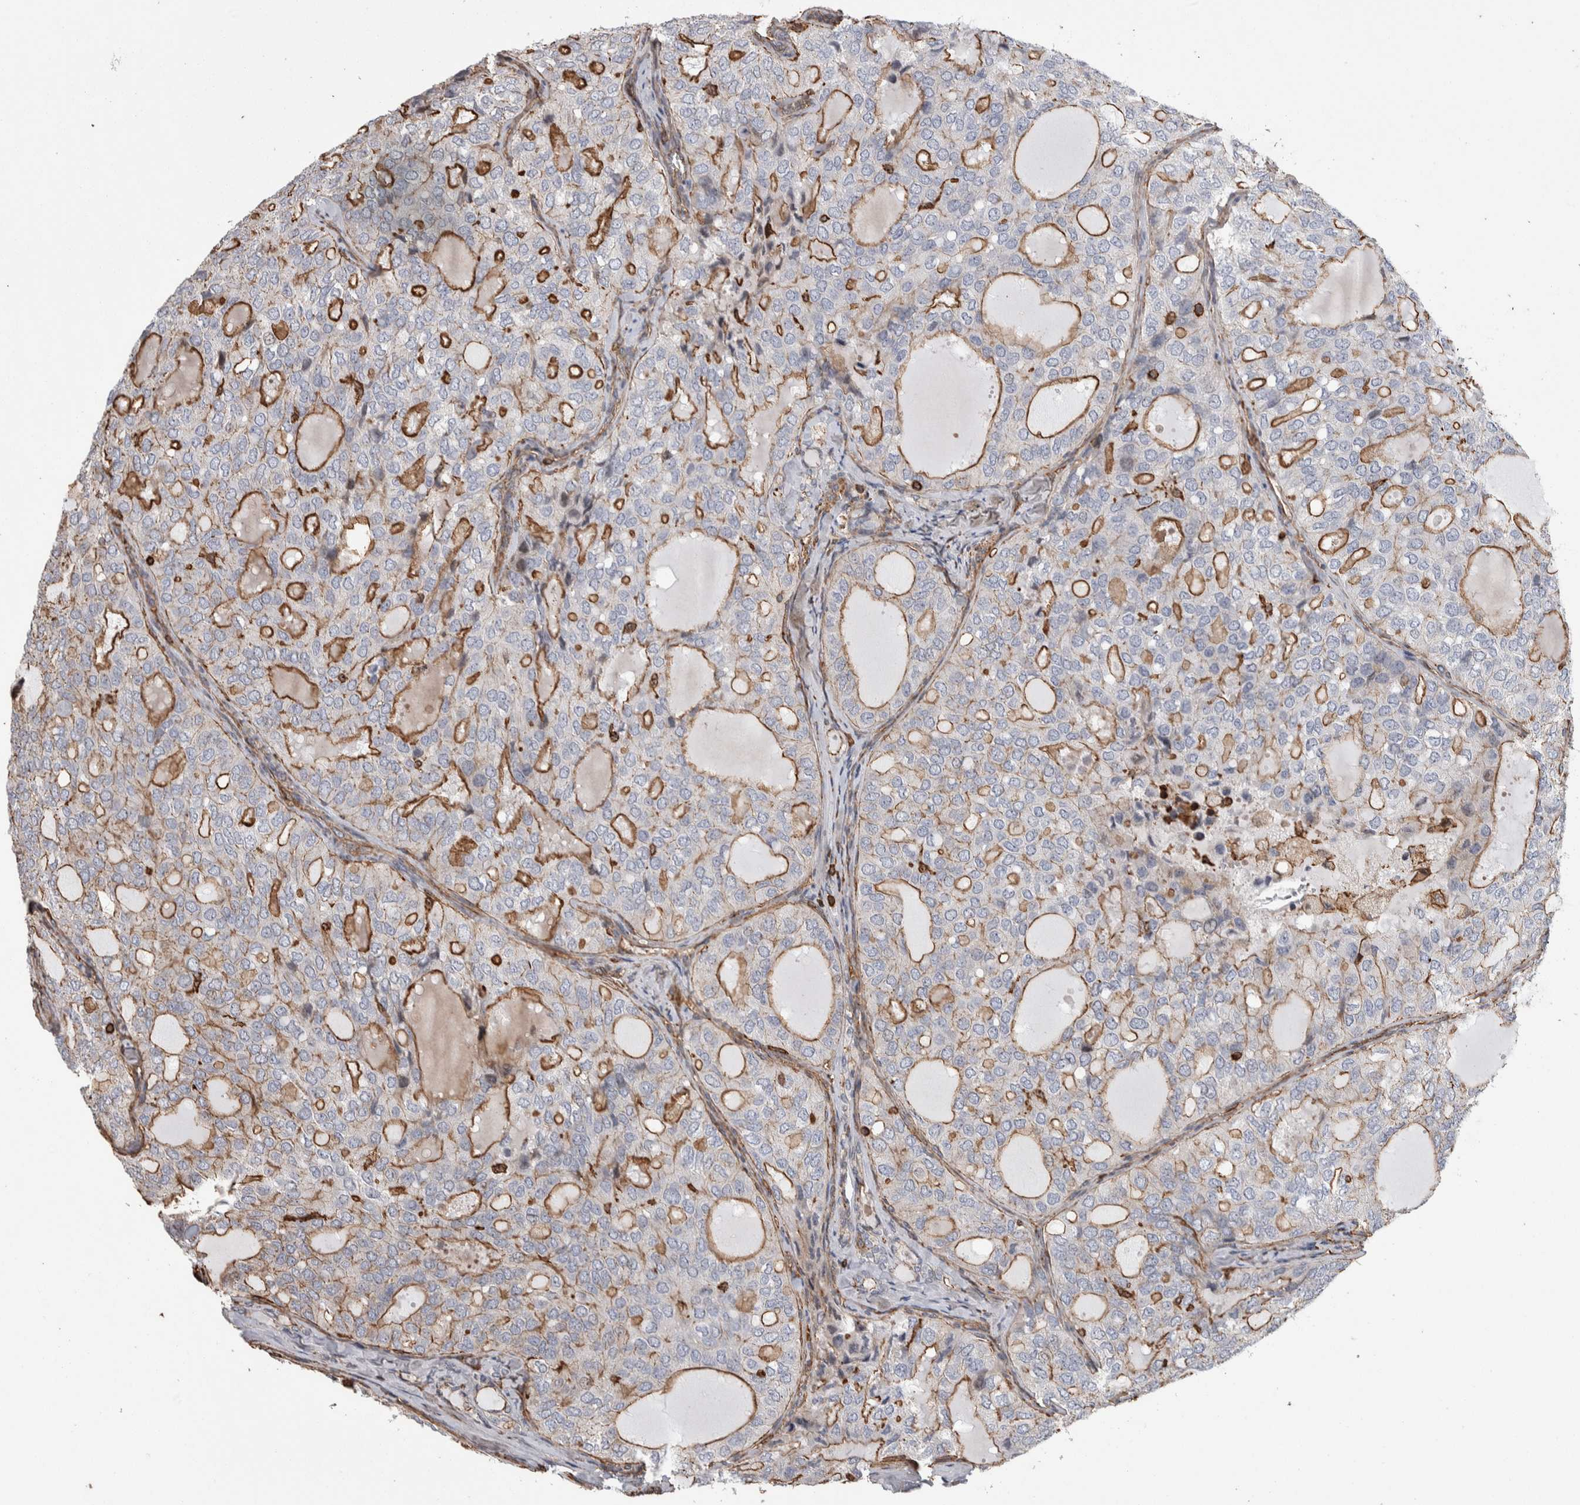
{"staining": {"intensity": "moderate", "quantity": "25%-75%", "location": "cytoplasmic/membranous"}, "tissue": "thyroid cancer", "cell_type": "Tumor cells", "image_type": "cancer", "snomed": [{"axis": "morphology", "description": "Follicular adenoma carcinoma, NOS"}, {"axis": "topography", "description": "Thyroid gland"}], "caption": "Immunohistochemical staining of follicular adenoma carcinoma (thyroid) shows medium levels of moderate cytoplasmic/membranous protein staining in approximately 25%-75% of tumor cells.", "gene": "ENPP2", "patient": {"sex": "male", "age": 75}}